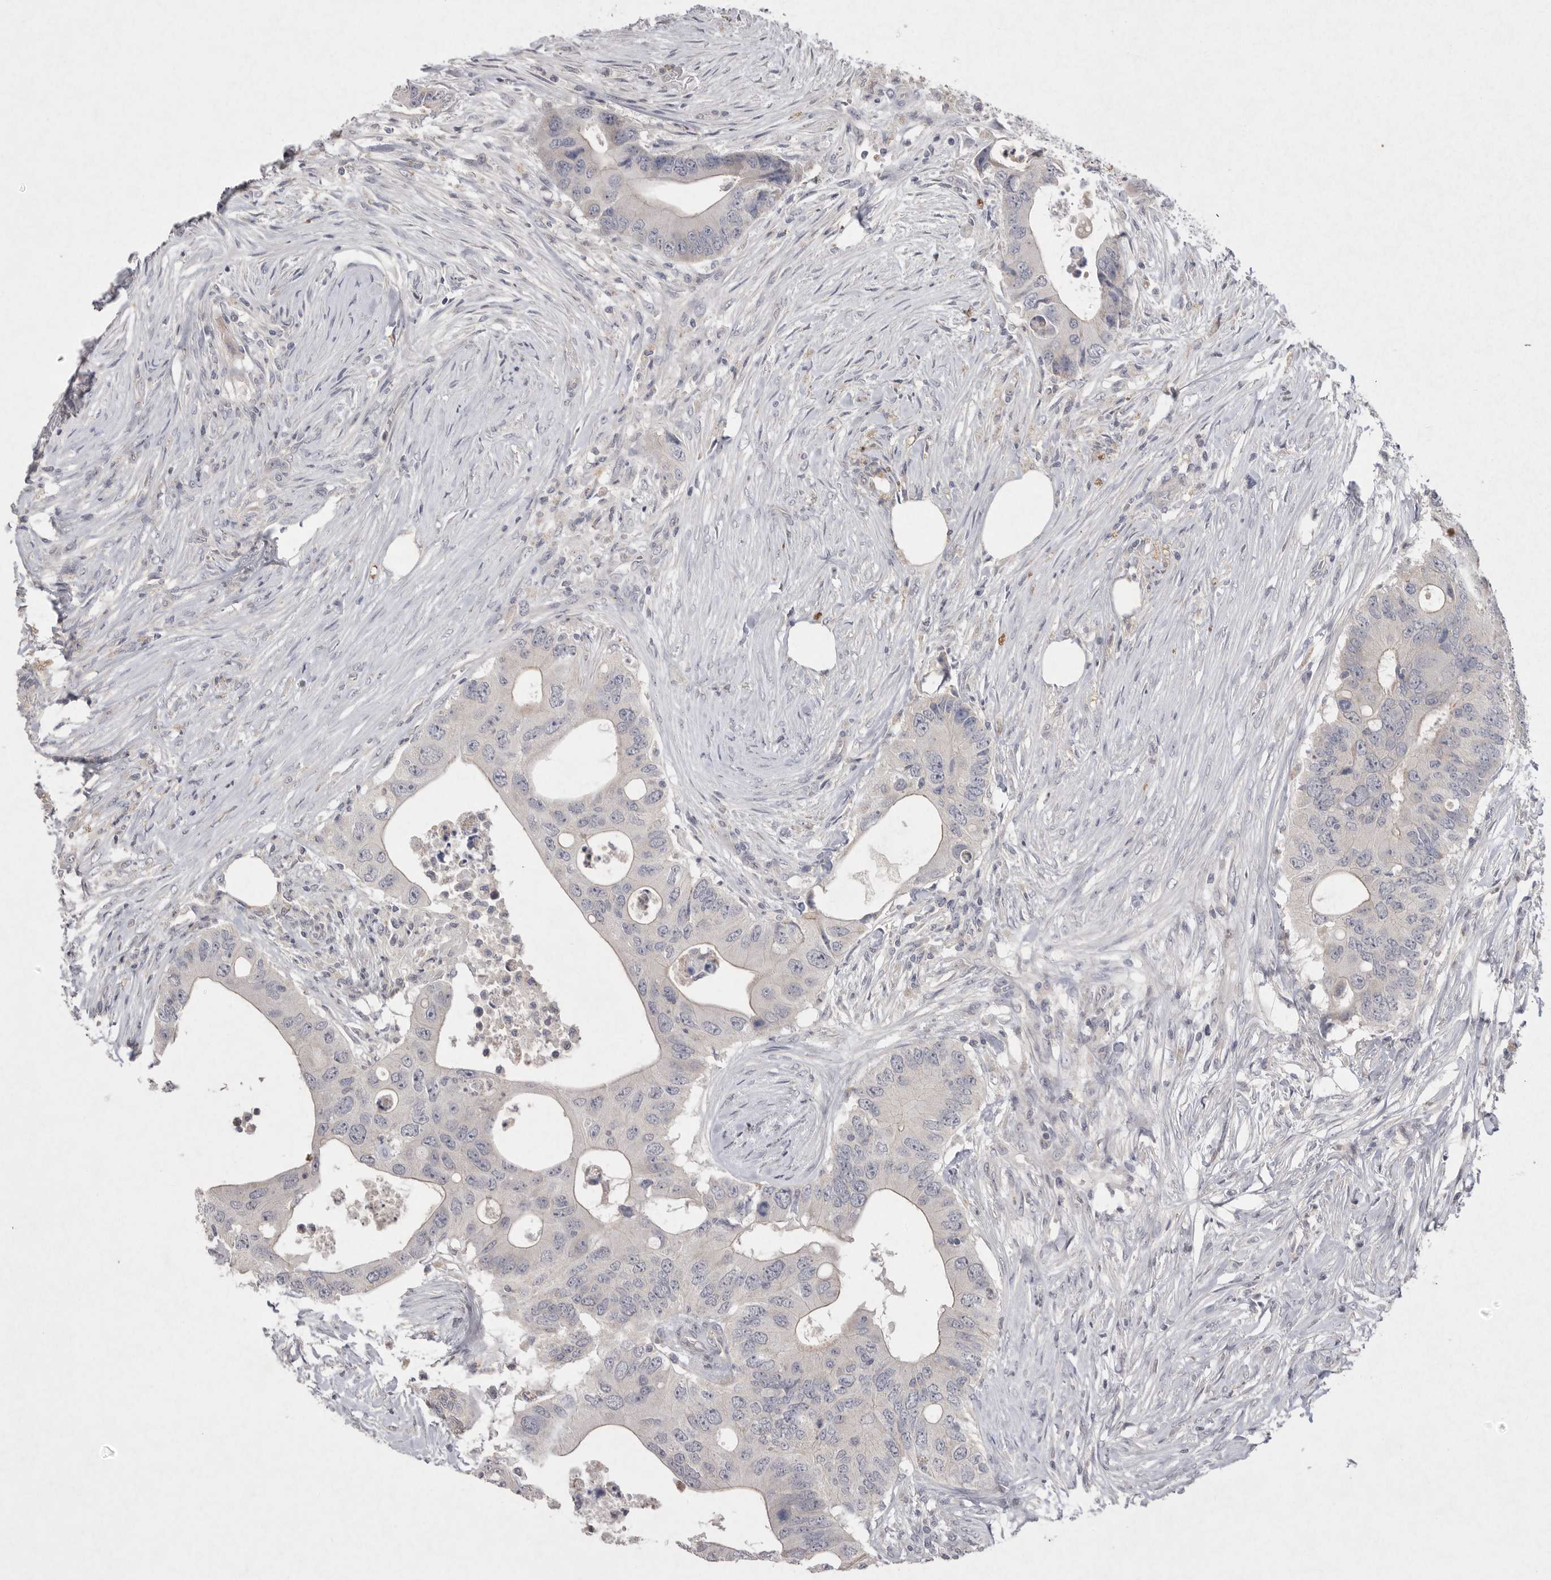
{"staining": {"intensity": "negative", "quantity": "none", "location": "none"}, "tissue": "colorectal cancer", "cell_type": "Tumor cells", "image_type": "cancer", "snomed": [{"axis": "morphology", "description": "Adenocarcinoma, NOS"}, {"axis": "topography", "description": "Colon"}], "caption": "Tumor cells show no significant protein staining in colorectal adenocarcinoma.", "gene": "VANGL2", "patient": {"sex": "male", "age": 71}}